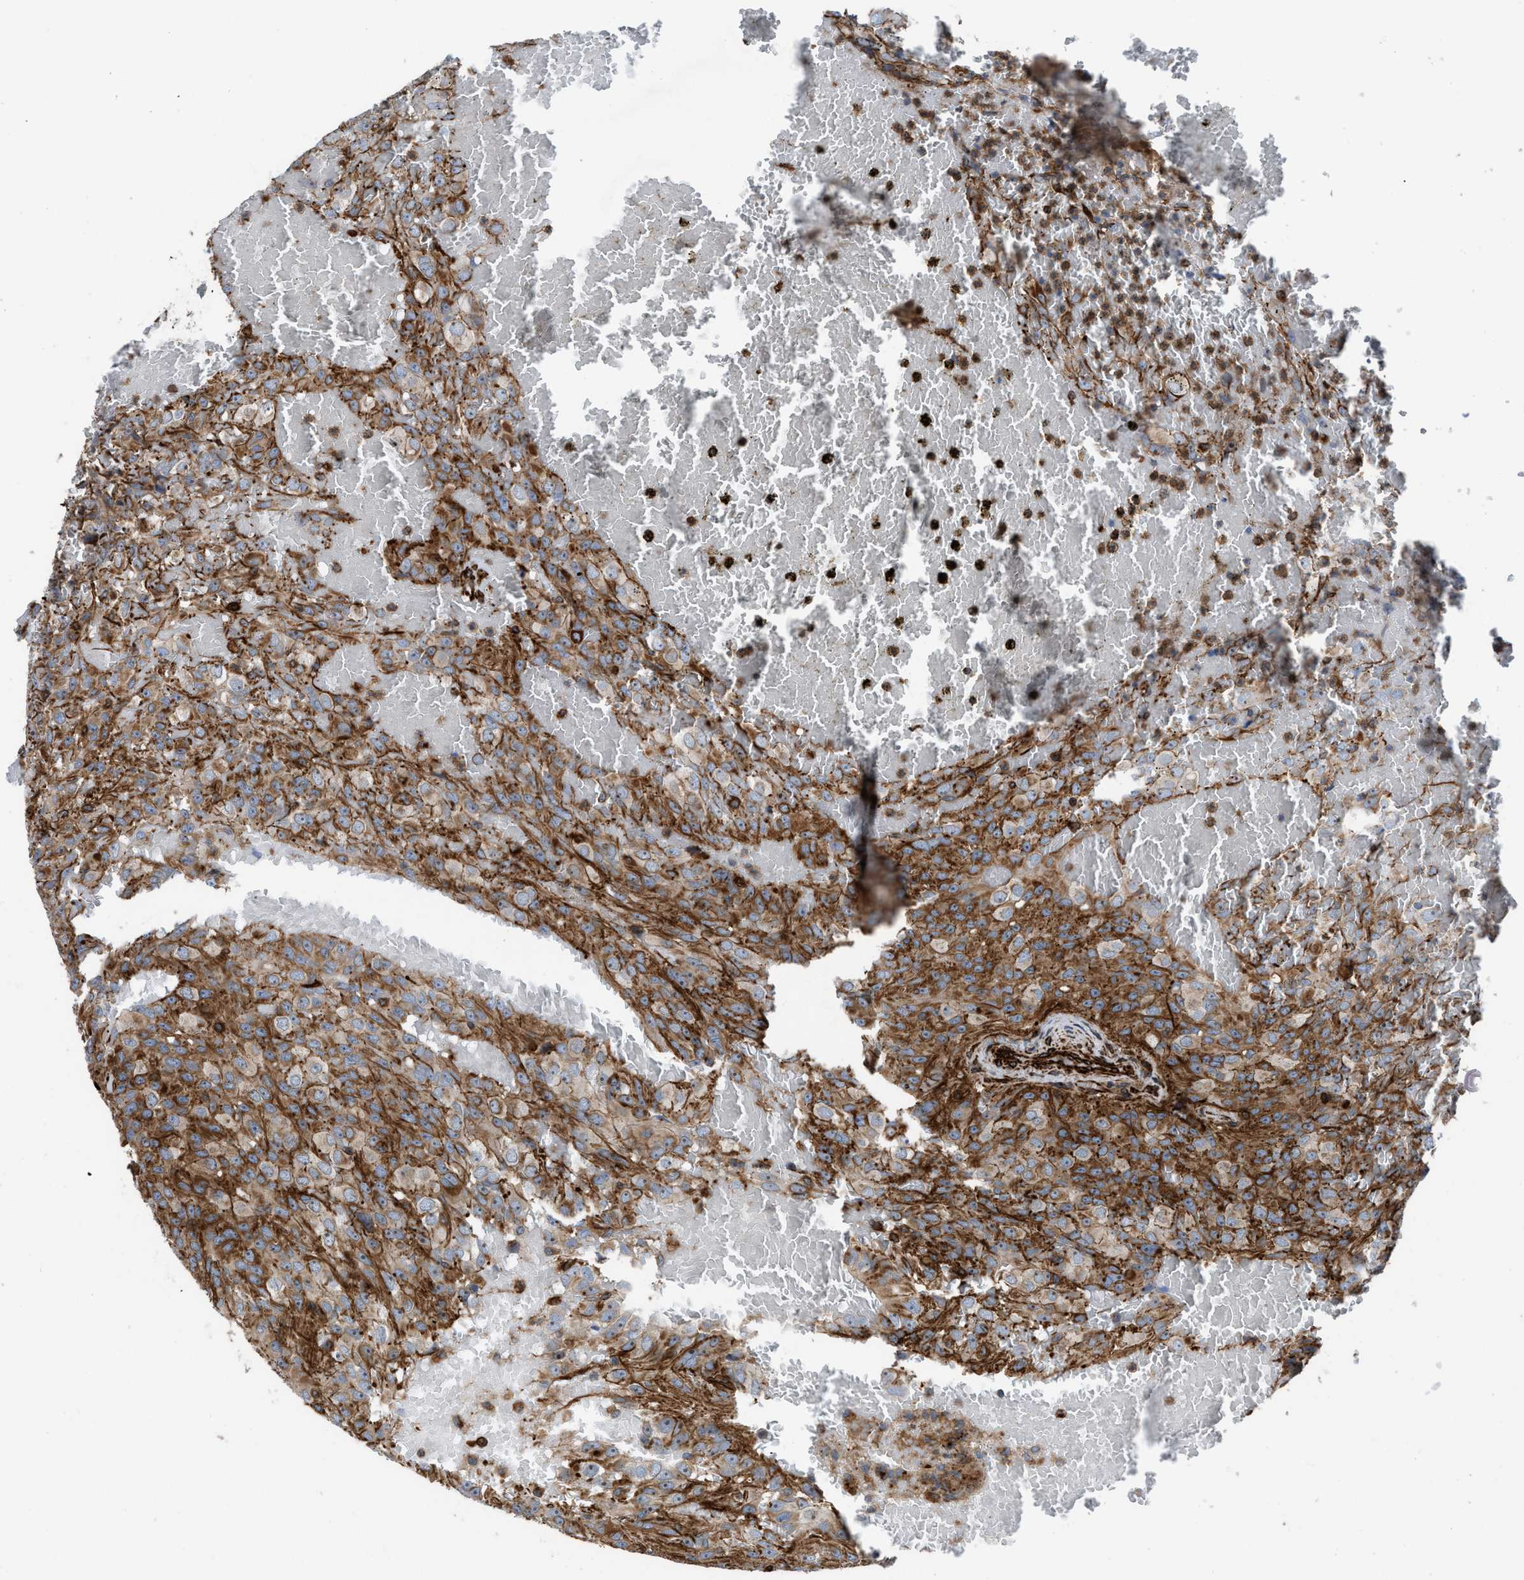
{"staining": {"intensity": "moderate", "quantity": ">75%", "location": "cytoplasmic/membranous"}, "tissue": "glioma", "cell_type": "Tumor cells", "image_type": "cancer", "snomed": [{"axis": "morphology", "description": "Glioma, malignant, High grade"}, {"axis": "topography", "description": "Brain"}], "caption": "Immunohistochemistry (IHC) photomicrograph of human glioma stained for a protein (brown), which reveals medium levels of moderate cytoplasmic/membranous staining in about >75% of tumor cells.", "gene": "PTPRE", "patient": {"sex": "male", "age": 32}}